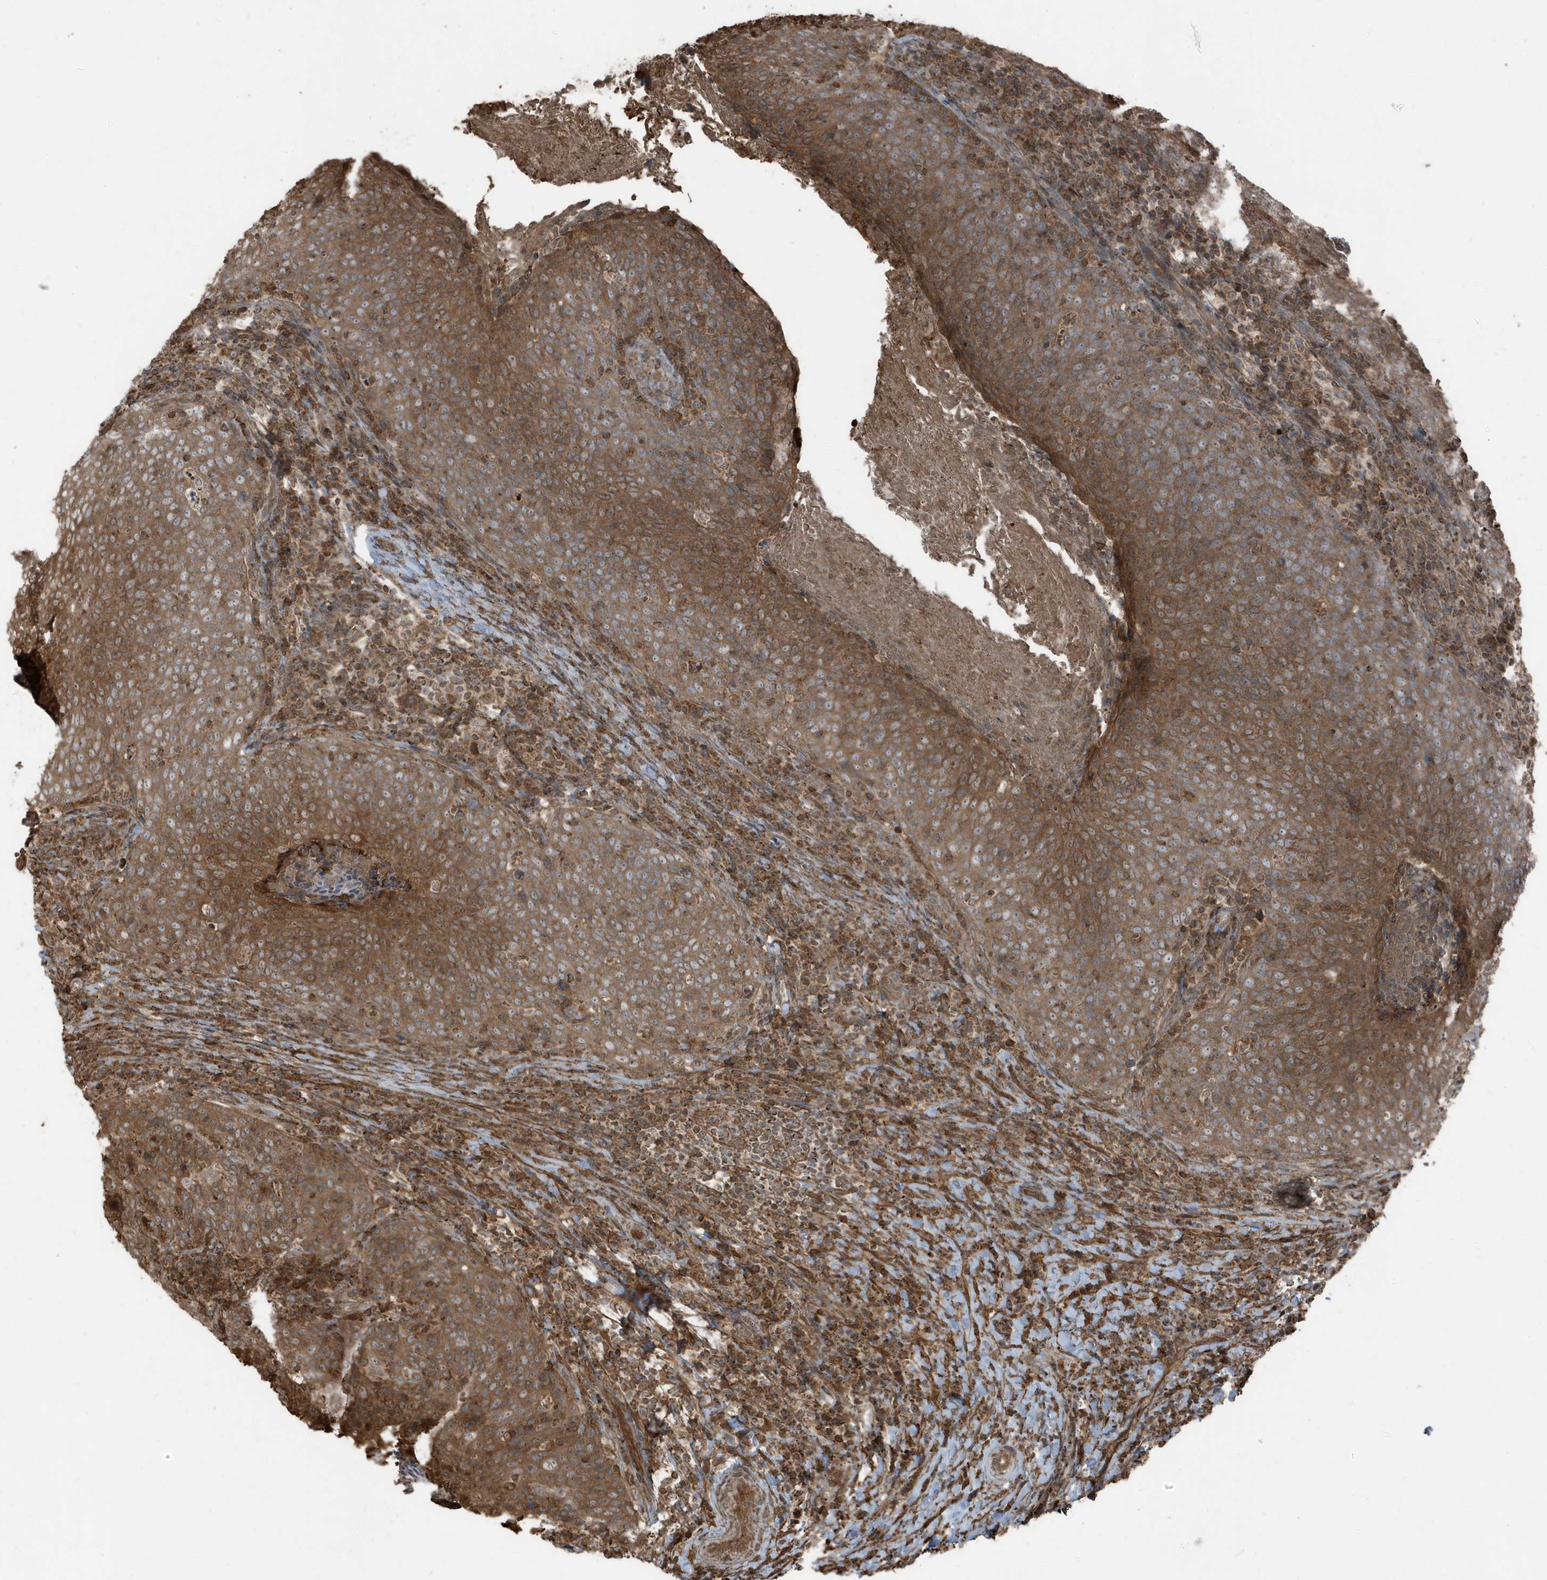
{"staining": {"intensity": "strong", "quantity": ">75%", "location": "cytoplasmic/membranous"}, "tissue": "head and neck cancer", "cell_type": "Tumor cells", "image_type": "cancer", "snomed": [{"axis": "morphology", "description": "Squamous cell carcinoma, NOS"}, {"axis": "morphology", "description": "Squamous cell carcinoma, metastatic, NOS"}, {"axis": "topography", "description": "Lymph node"}, {"axis": "topography", "description": "Head-Neck"}], "caption": "An immunohistochemistry (IHC) micrograph of neoplastic tissue is shown. Protein staining in brown highlights strong cytoplasmic/membranous positivity in head and neck cancer (squamous cell carcinoma) within tumor cells.", "gene": "AZI2", "patient": {"sex": "male", "age": 62}}